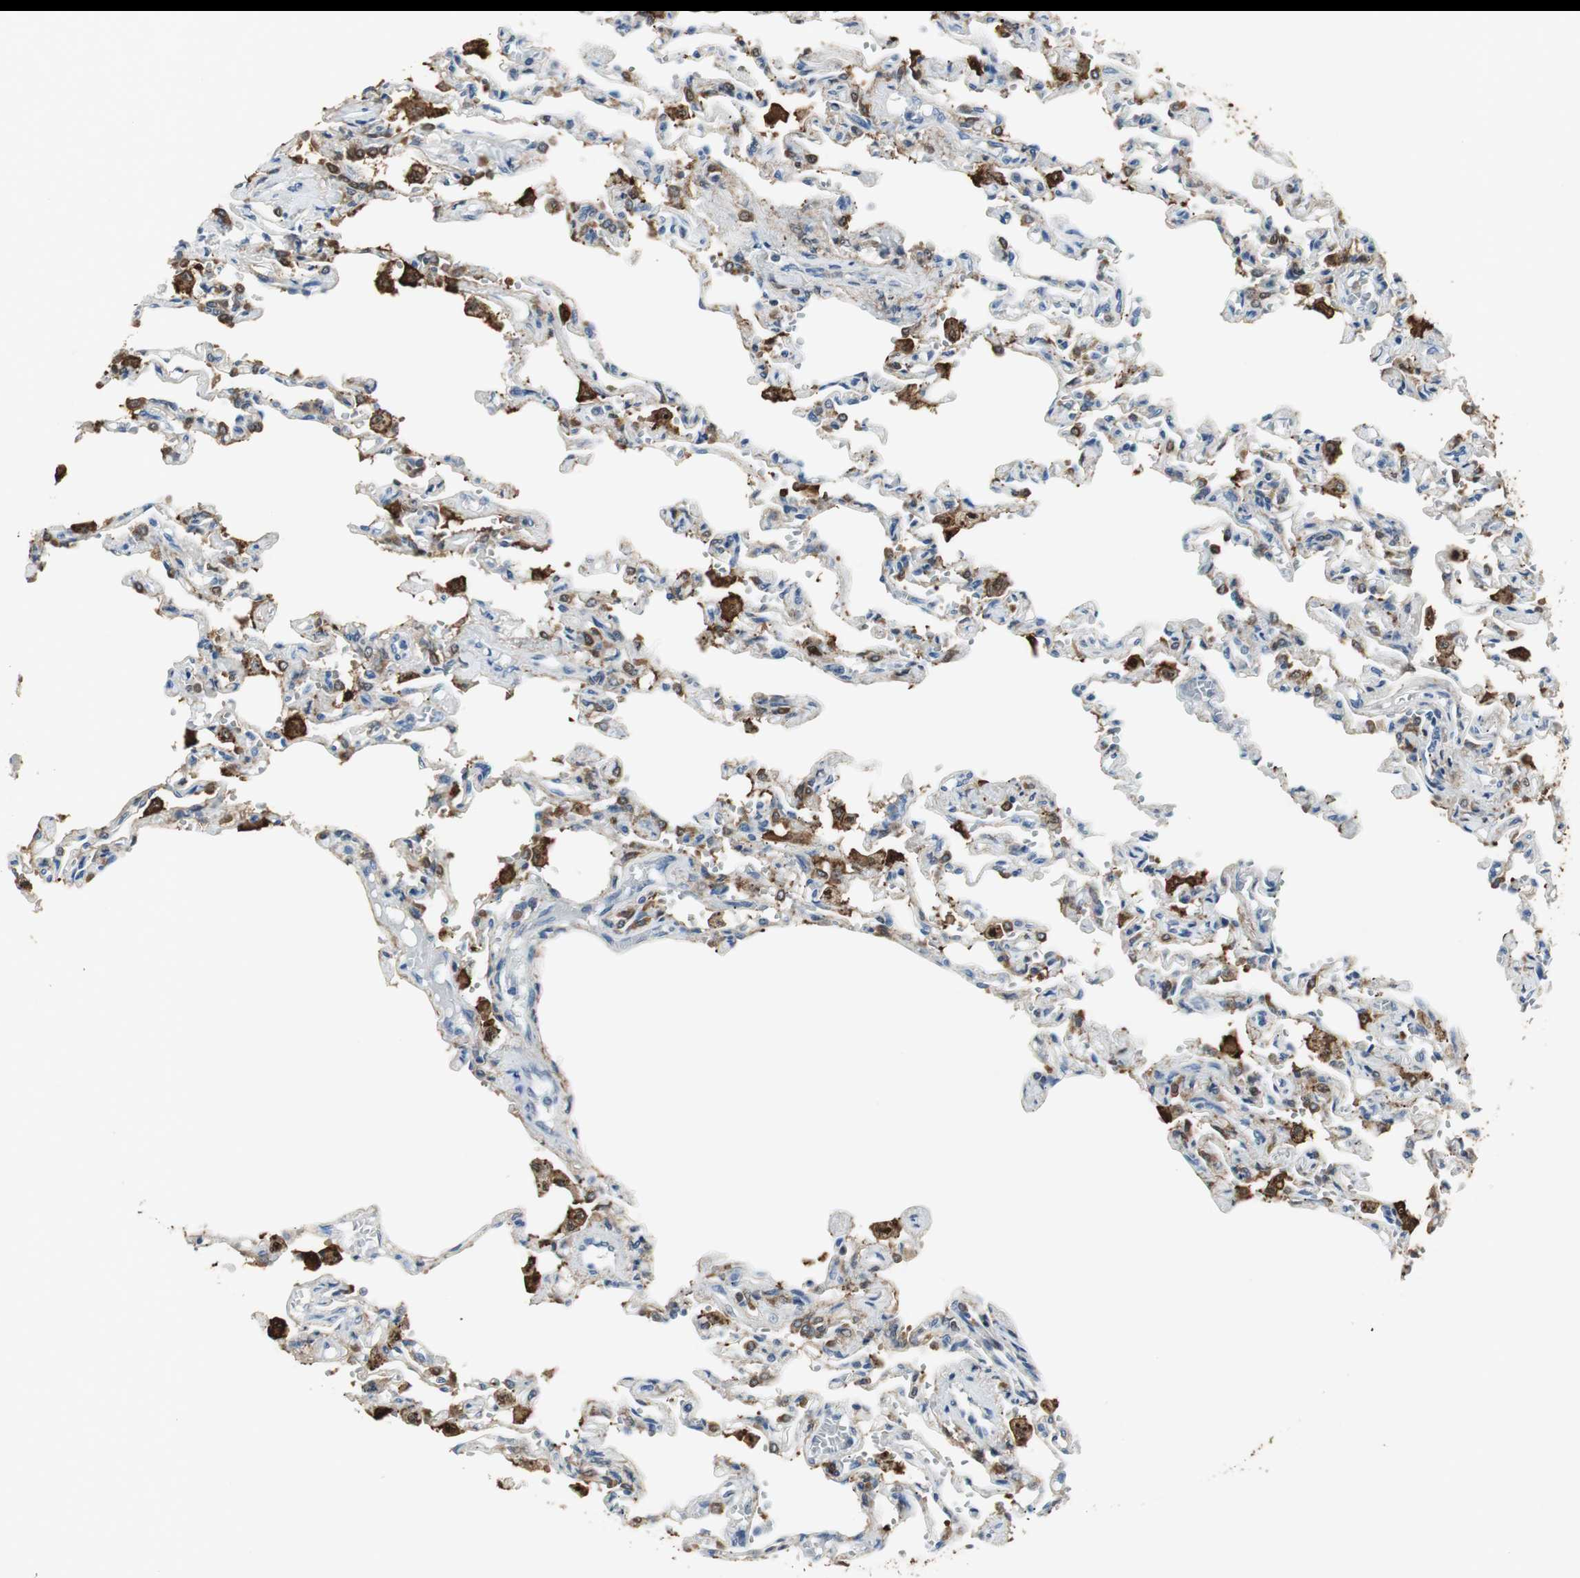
{"staining": {"intensity": "moderate", "quantity": "<25%", "location": "cytoplasmic/membranous"}, "tissue": "lung", "cell_type": "Alveolar cells", "image_type": "normal", "snomed": [{"axis": "morphology", "description": "Normal tissue, NOS"}, {"axis": "topography", "description": "Lung"}], "caption": "Immunohistochemical staining of unremarkable lung demonstrates moderate cytoplasmic/membranous protein positivity in approximately <25% of alveolar cells.", "gene": "MSTO1", "patient": {"sex": "male", "age": 21}}